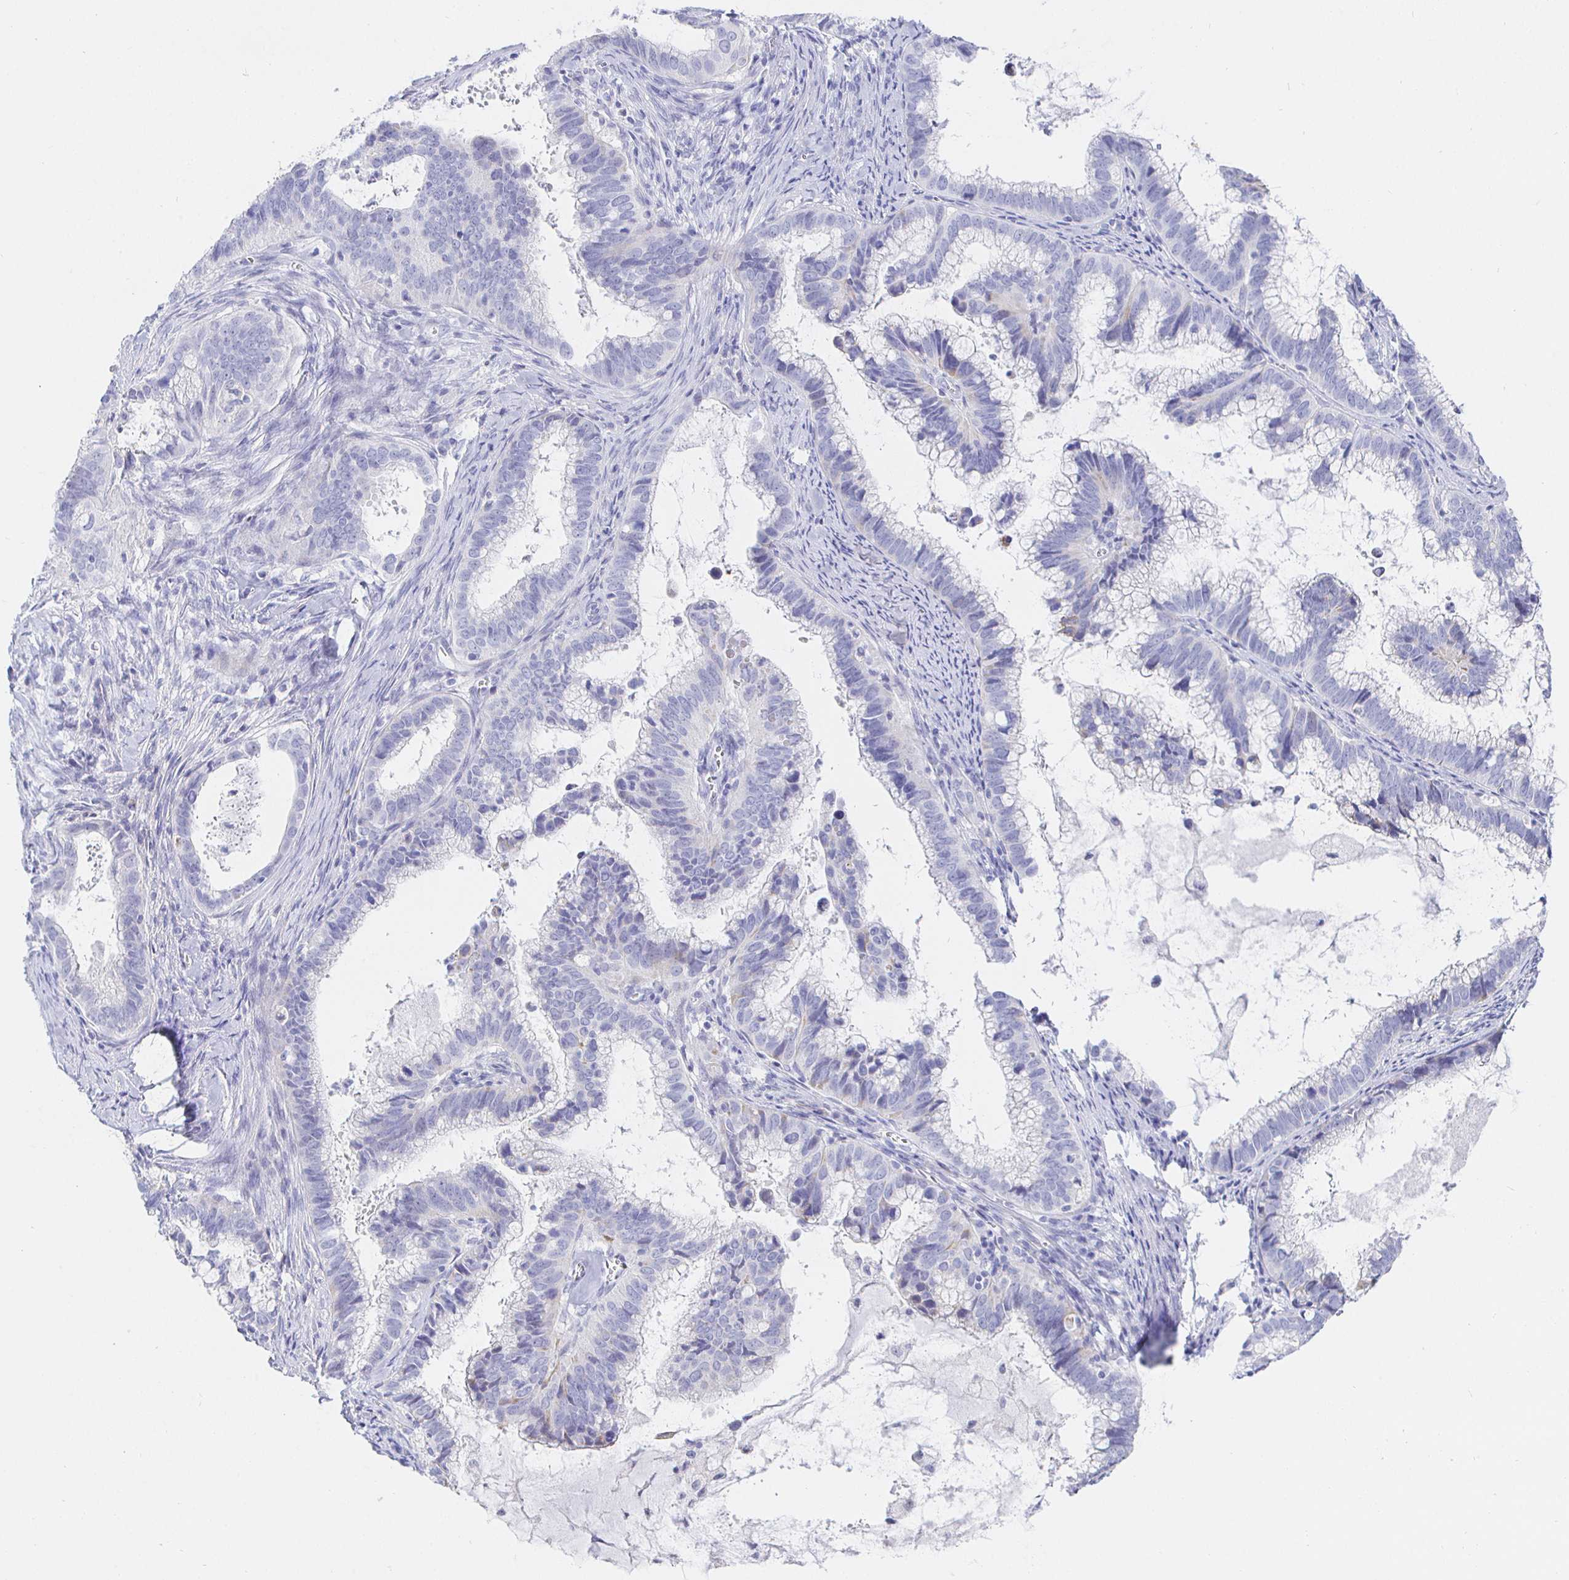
{"staining": {"intensity": "moderate", "quantity": "<25%", "location": "cytoplasmic/membranous"}, "tissue": "cervical cancer", "cell_type": "Tumor cells", "image_type": "cancer", "snomed": [{"axis": "morphology", "description": "Adenocarcinoma, NOS"}, {"axis": "topography", "description": "Cervix"}], "caption": "About <25% of tumor cells in cervical adenocarcinoma show moderate cytoplasmic/membranous protein expression as visualized by brown immunohistochemical staining.", "gene": "CR2", "patient": {"sex": "female", "age": 61}}